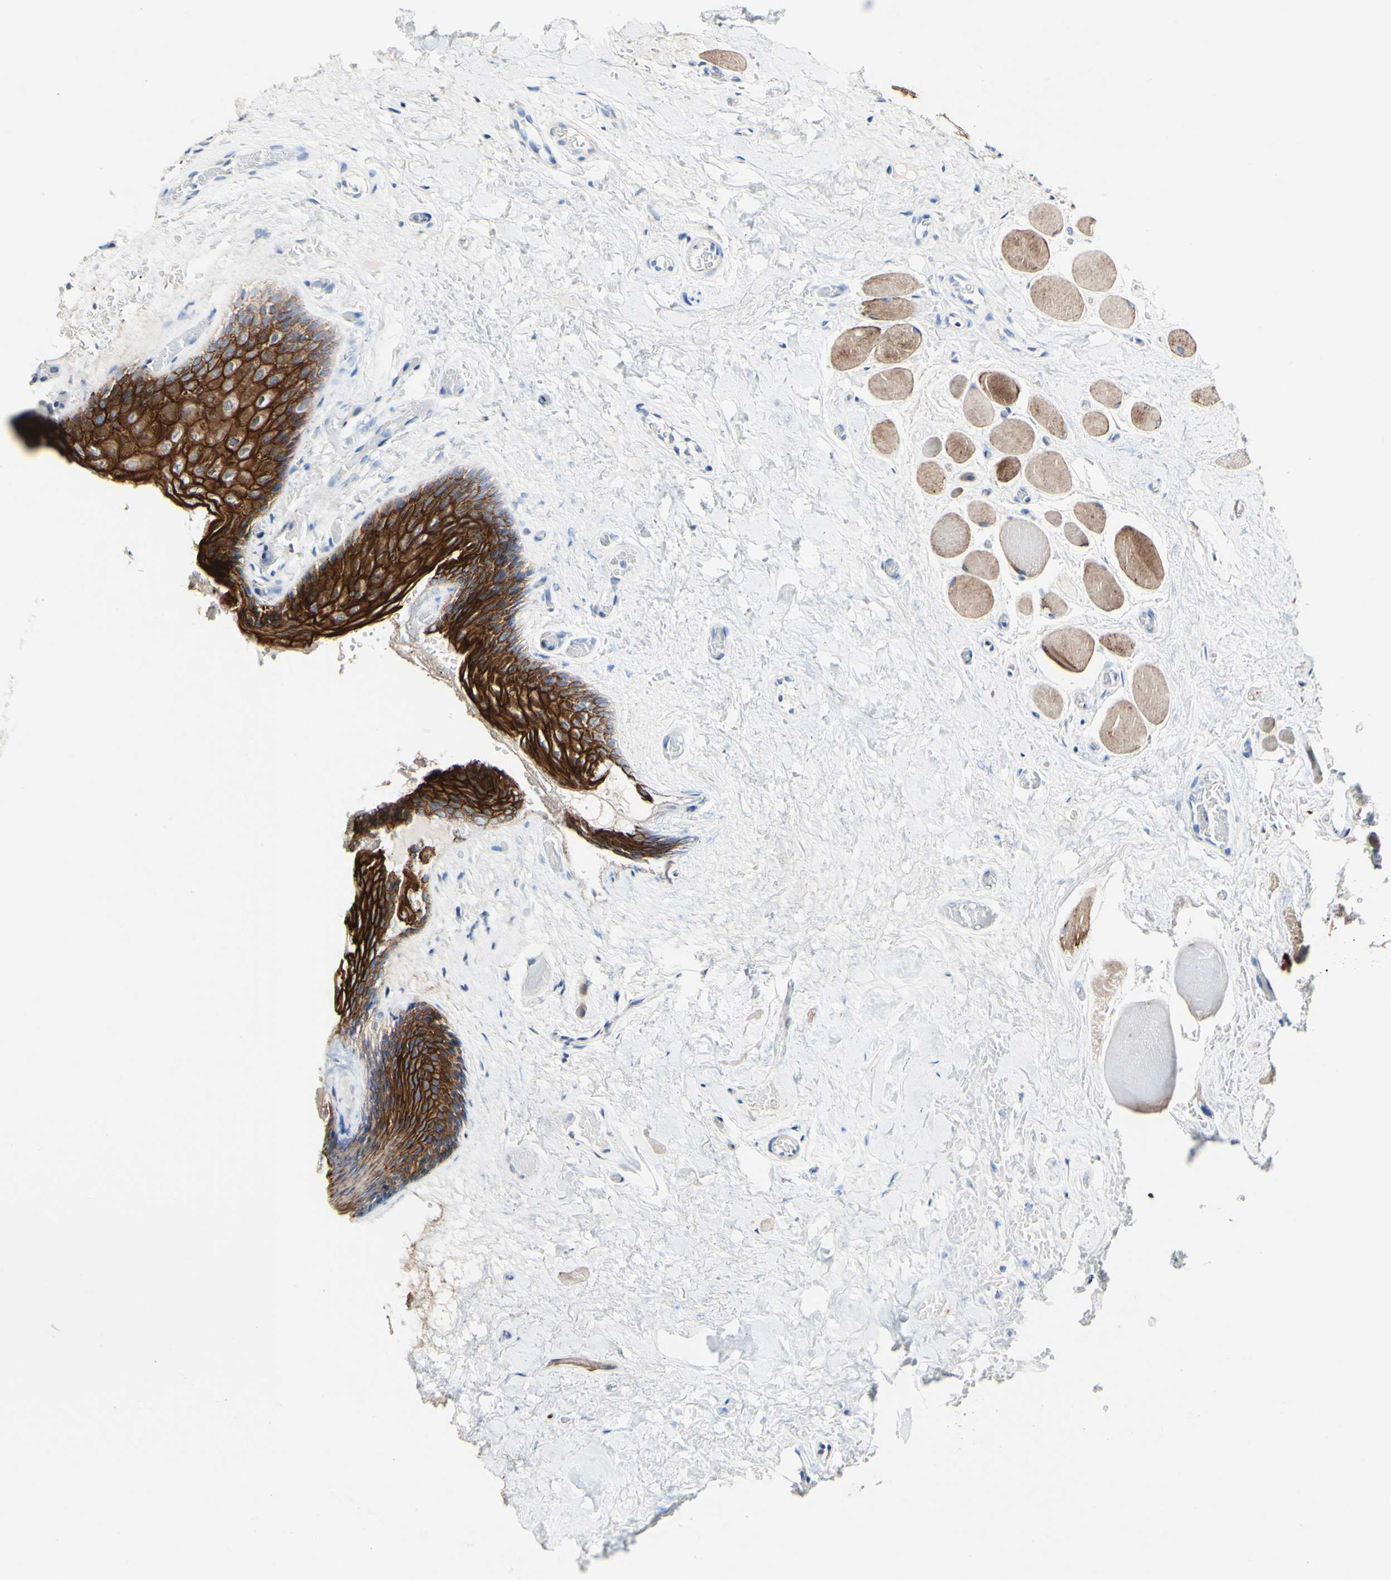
{"staining": {"intensity": "strong", "quantity": ">75%", "location": "cytoplasmic/membranous"}, "tissue": "oral mucosa", "cell_type": "Squamous epithelial cells", "image_type": "normal", "snomed": [{"axis": "morphology", "description": "Normal tissue, NOS"}, {"axis": "morphology", "description": "Squamous cell carcinoma, NOS"}, {"axis": "topography", "description": "Skeletal muscle"}, {"axis": "topography", "description": "Adipose tissue"}, {"axis": "topography", "description": "Vascular tissue"}, {"axis": "topography", "description": "Oral tissue"}, {"axis": "topography", "description": "Peripheral nerve tissue"}, {"axis": "topography", "description": "Head-Neck"}], "caption": "This histopathology image shows immunohistochemistry (IHC) staining of unremarkable oral mucosa, with high strong cytoplasmic/membranous expression in about >75% of squamous epithelial cells.", "gene": "DSC2", "patient": {"sex": "male", "age": 71}}